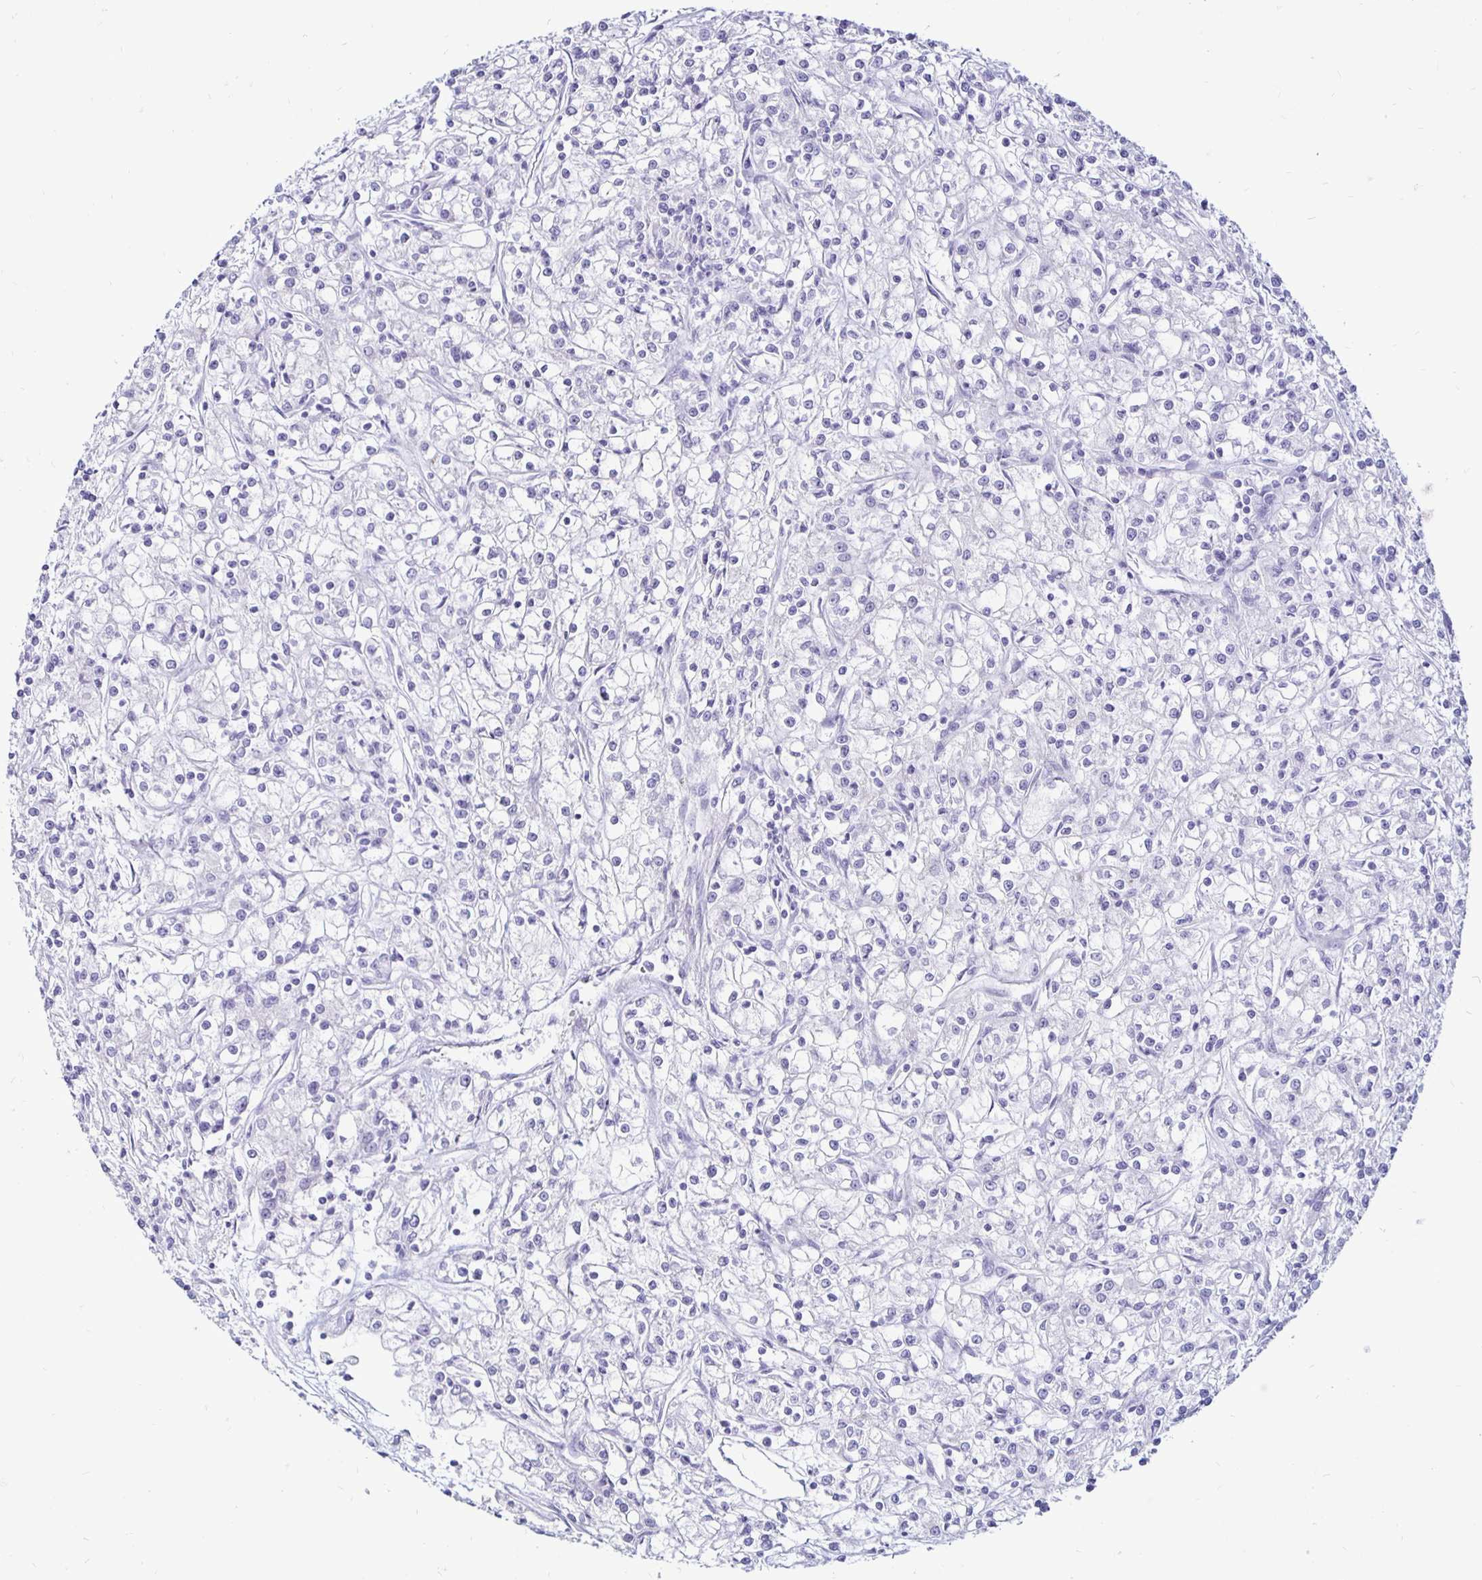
{"staining": {"intensity": "negative", "quantity": "none", "location": "none"}, "tissue": "renal cancer", "cell_type": "Tumor cells", "image_type": "cancer", "snomed": [{"axis": "morphology", "description": "Adenocarcinoma, NOS"}, {"axis": "topography", "description": "Kidney"}], "caption": "DAB (3,3'-diaminobenzidine) immunohistochemical staining of adenocarcinoma (renal) exhibits no significant expression in tumor cells.", "gene": "TIMP1", "patient": {"sex": "female", "age": 59}}